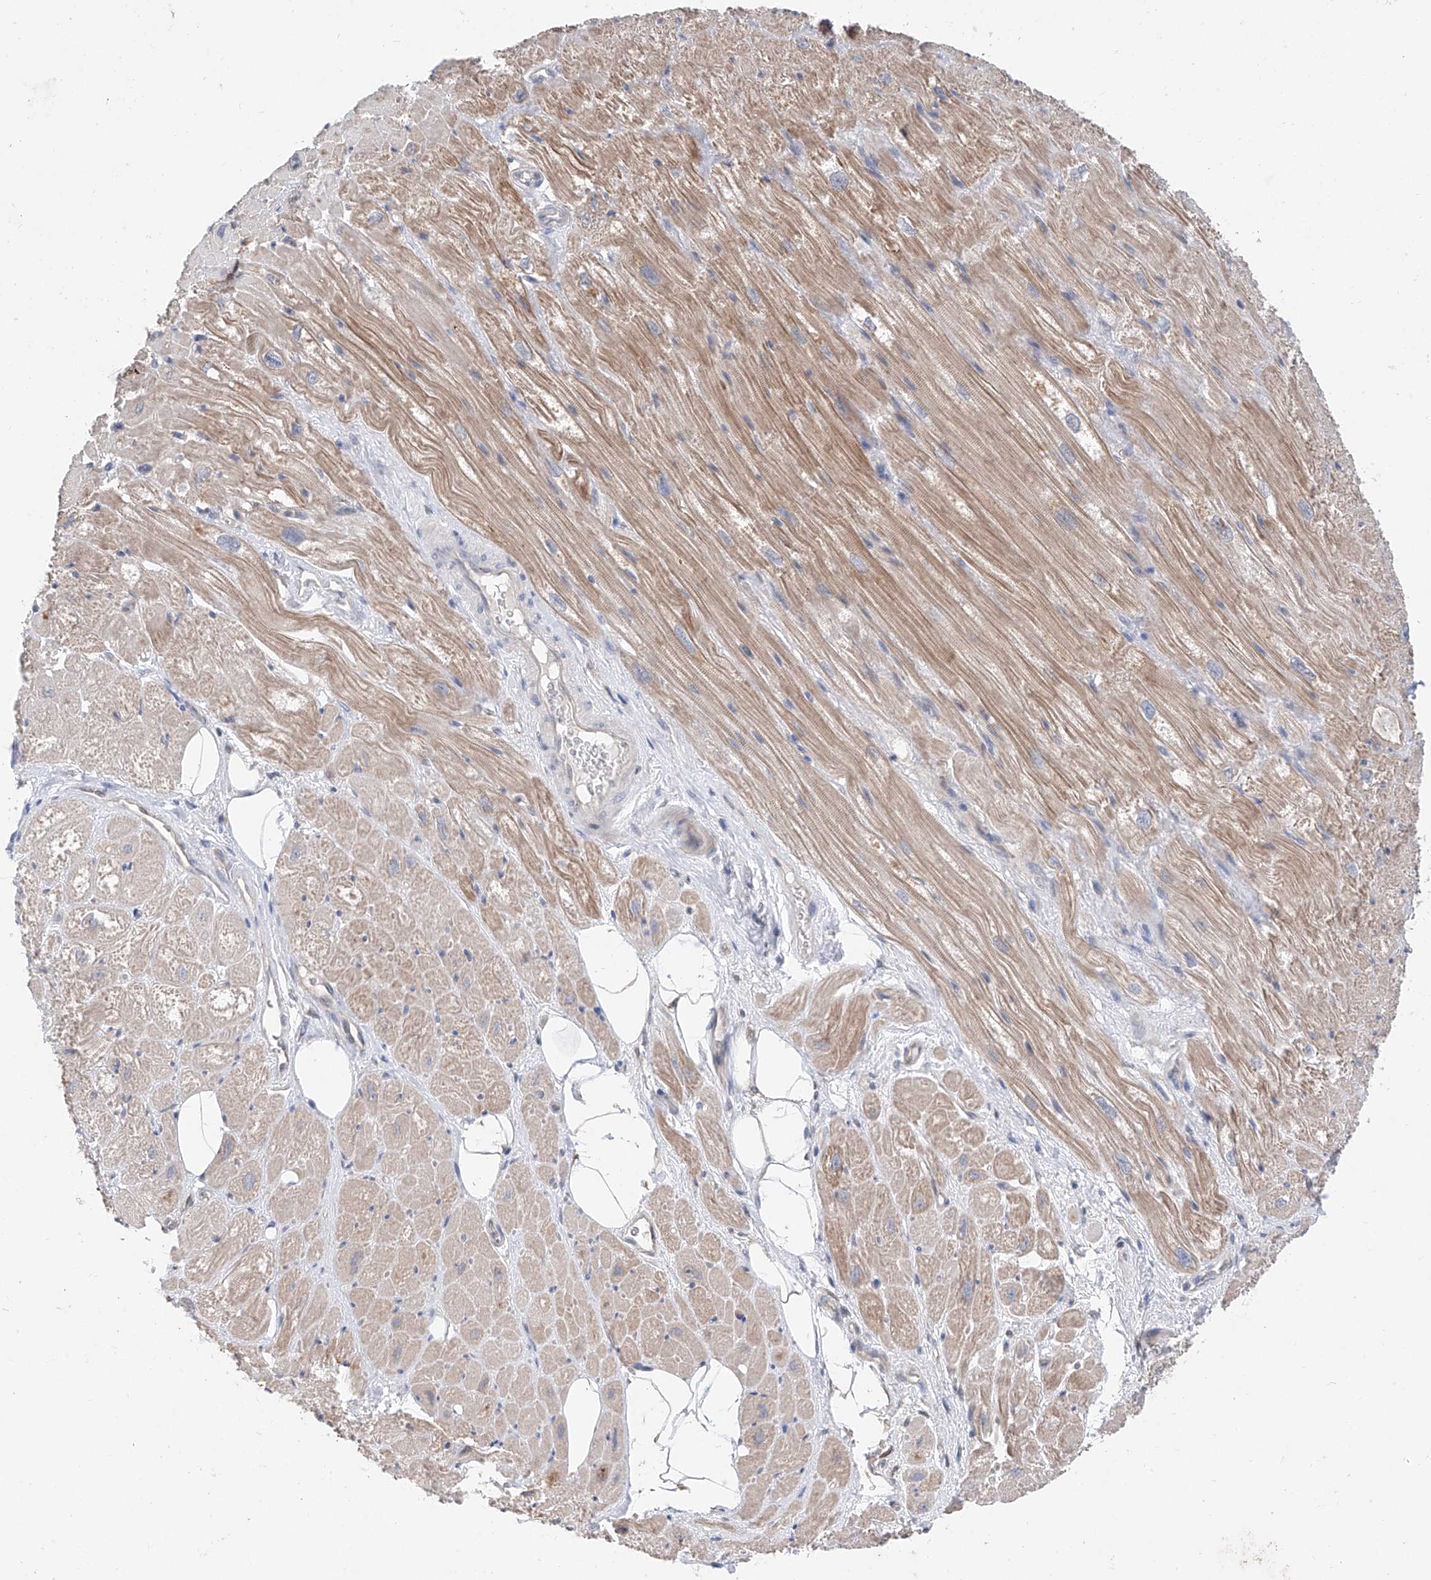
{"staining": {"intensity": "moderate", "quantity": "25%-75%", "location": "cytoplasmic/membranous"}, "tissue": "heart muscle", "cell_type": "Cardiomyocytes", "image_type": "normal", "snomed": [{"axis": "morphology", "description": "Normal tissue, NOS"}, {"axis": "topography", "description": "Heart"}], "caption": "Moderate cytoplasmic/membranous protein positivity is seen in approximately 25%-75% of cardiomyocytes in heart muscle.", "gene": "FUCA2", "patient": {"sex": "male", "age": 50}}